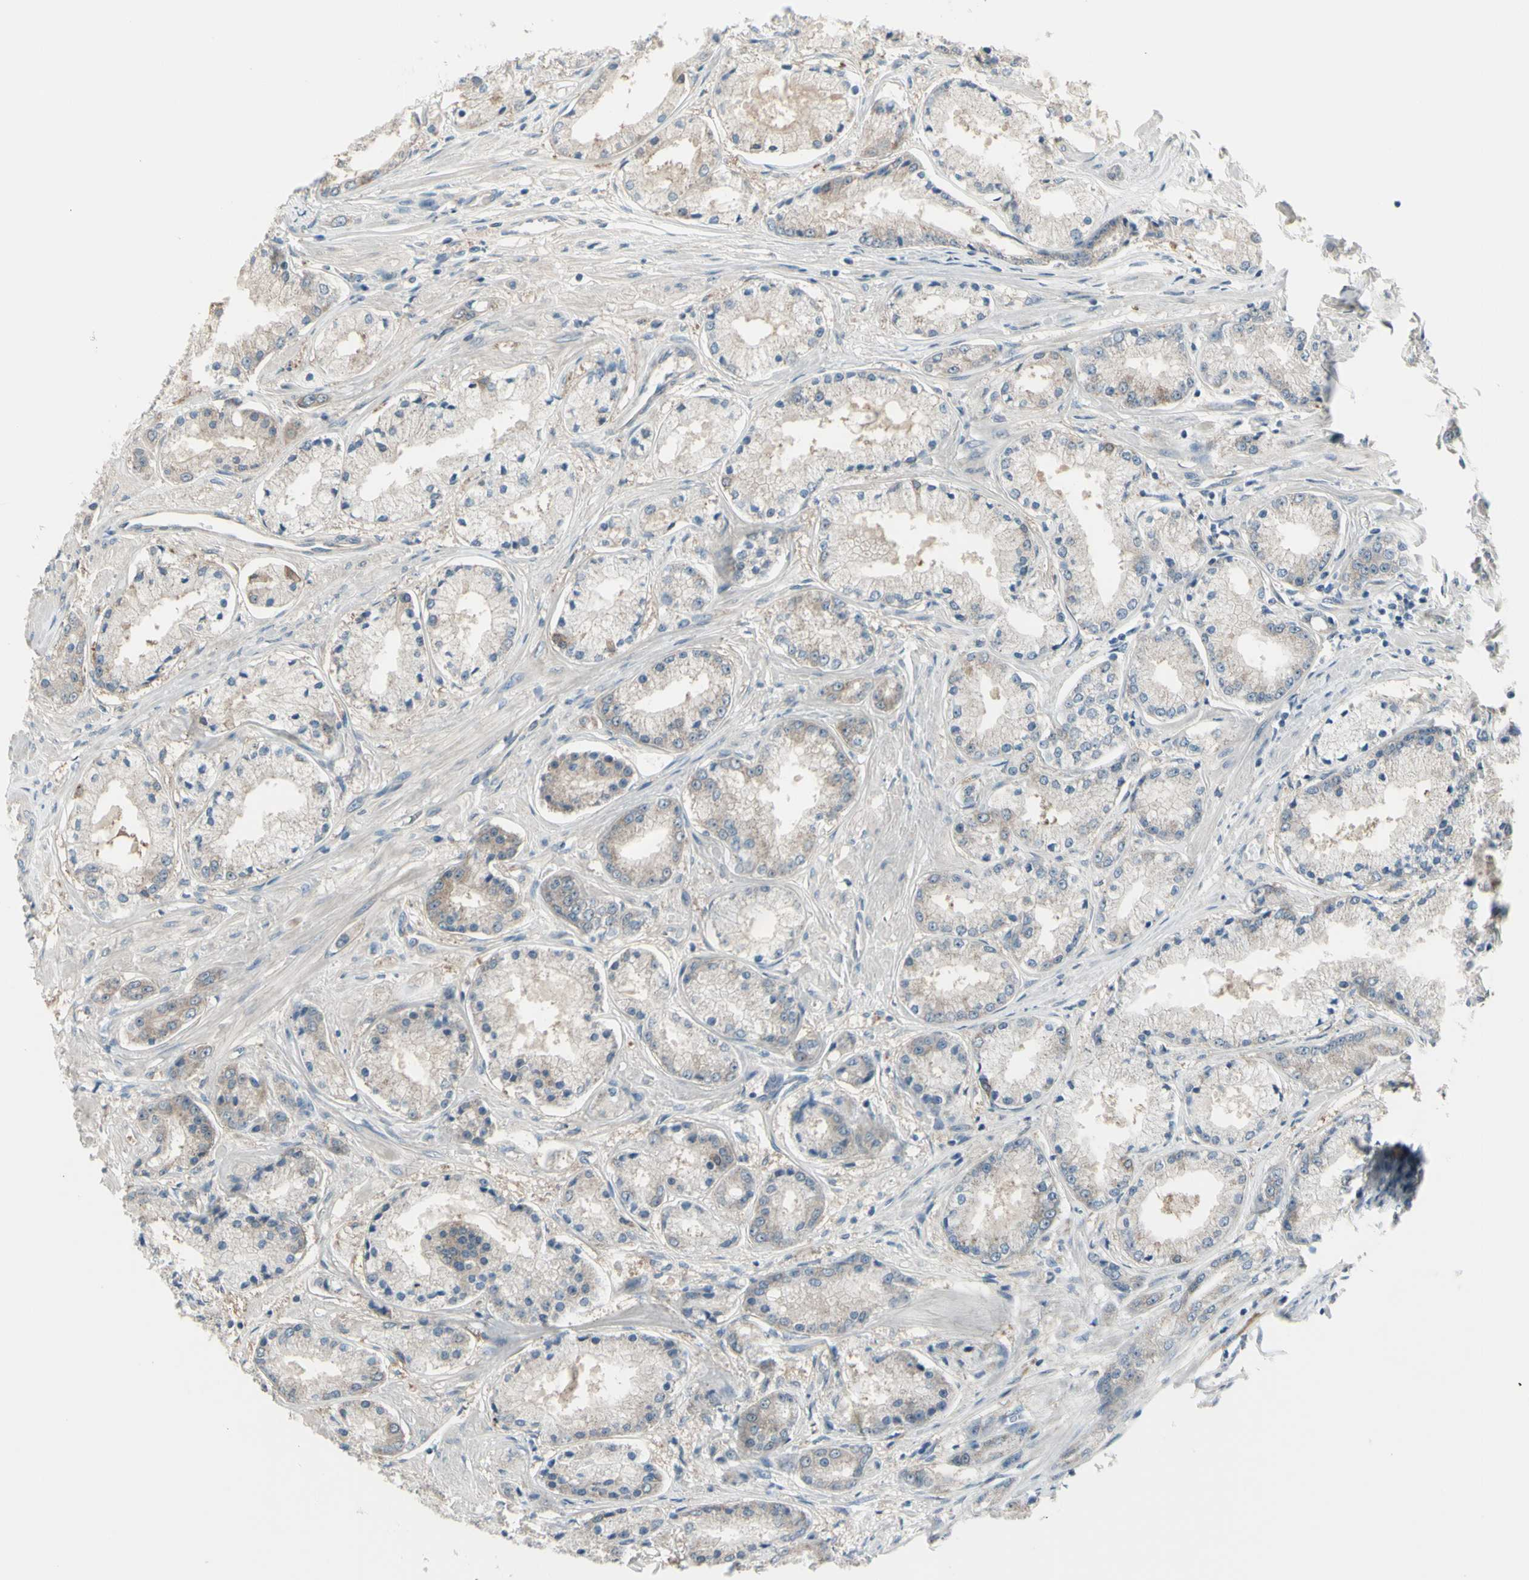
{"staining": {"intensity": "moderate", "quantity": "<25%", "location": "cytoplasmic/membranous"}, "tissue": "prostate cancer", "cell_type": "Tumor cells", "image_type": "cancer", "snomed": [{"axis": "morphology", "description": "Adenocarcinoma, High grade"}, {"axis": "topography", "description": "Prostate"}], "caption": "DAB (3,3'-diaminobenzidine) immunohistochemical staining of prostate high-grade adenocarcinoma reveals moderate cytoplasmic/membranous protein staining in about <25% of tumor cells.", "gene": "NAXD", "patient": {"sex": "male", "age": 59}}